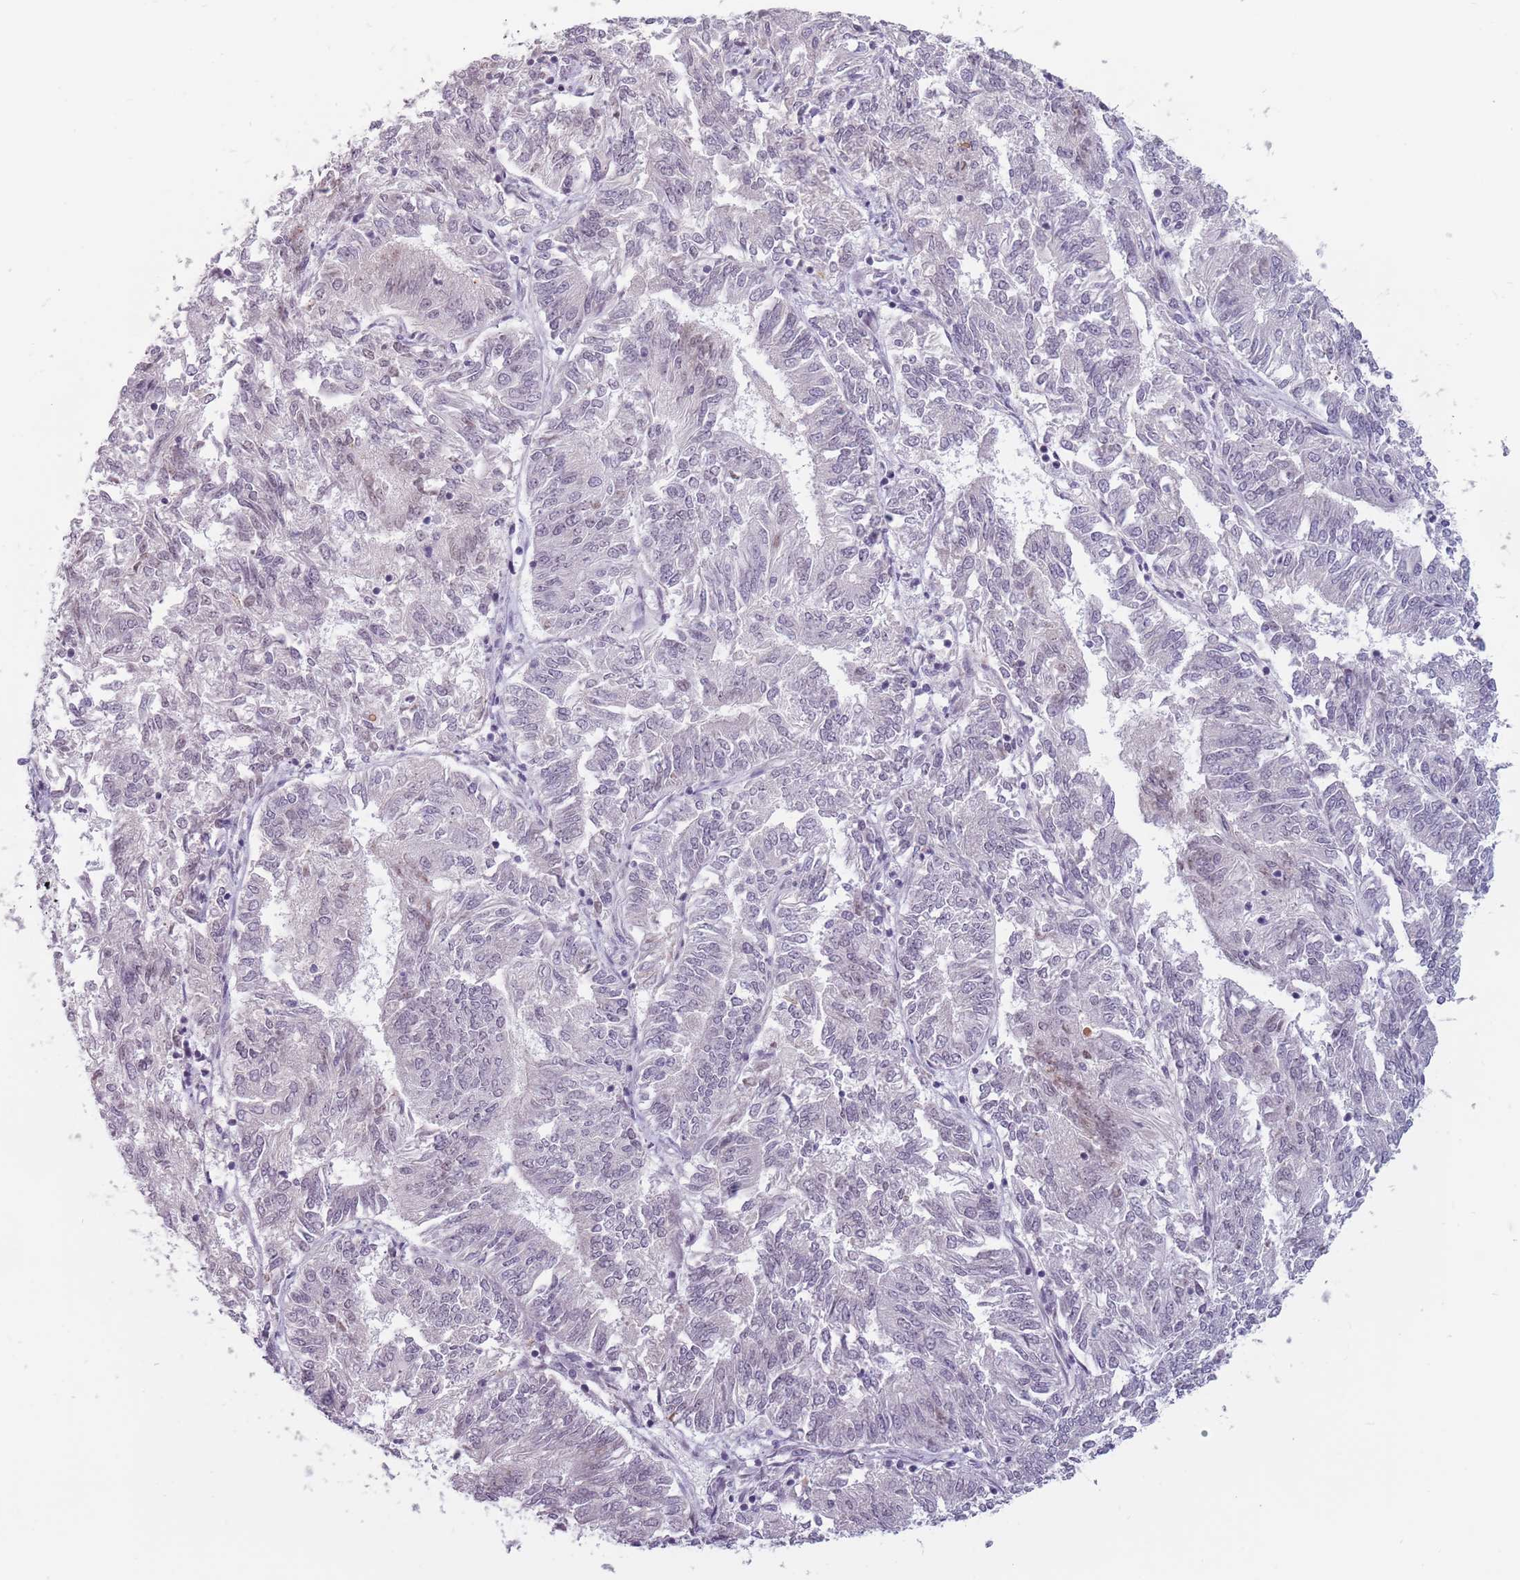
{"staining": {"intensity": "negative", "quantity": "none", "location": "none"}, "tissue": "endometrial cancer", "cell_type": "Tumor cells", "image_type": "cancer", "snomed": [{"axis": "morphology", "description": "Adenocarcinoma, NOS"}, {"axis": "topography", "description": "Endometrium"}], "caption": "High magnification brightfield microscopy of adenocarcinoma (endometrial) stained with DAB (brown) and counterstained with hematoxylin (blue): tumor cells show no significant positivity.", "gene": "PTCHD1", "patient": {"sex": "female", "age": 58}}